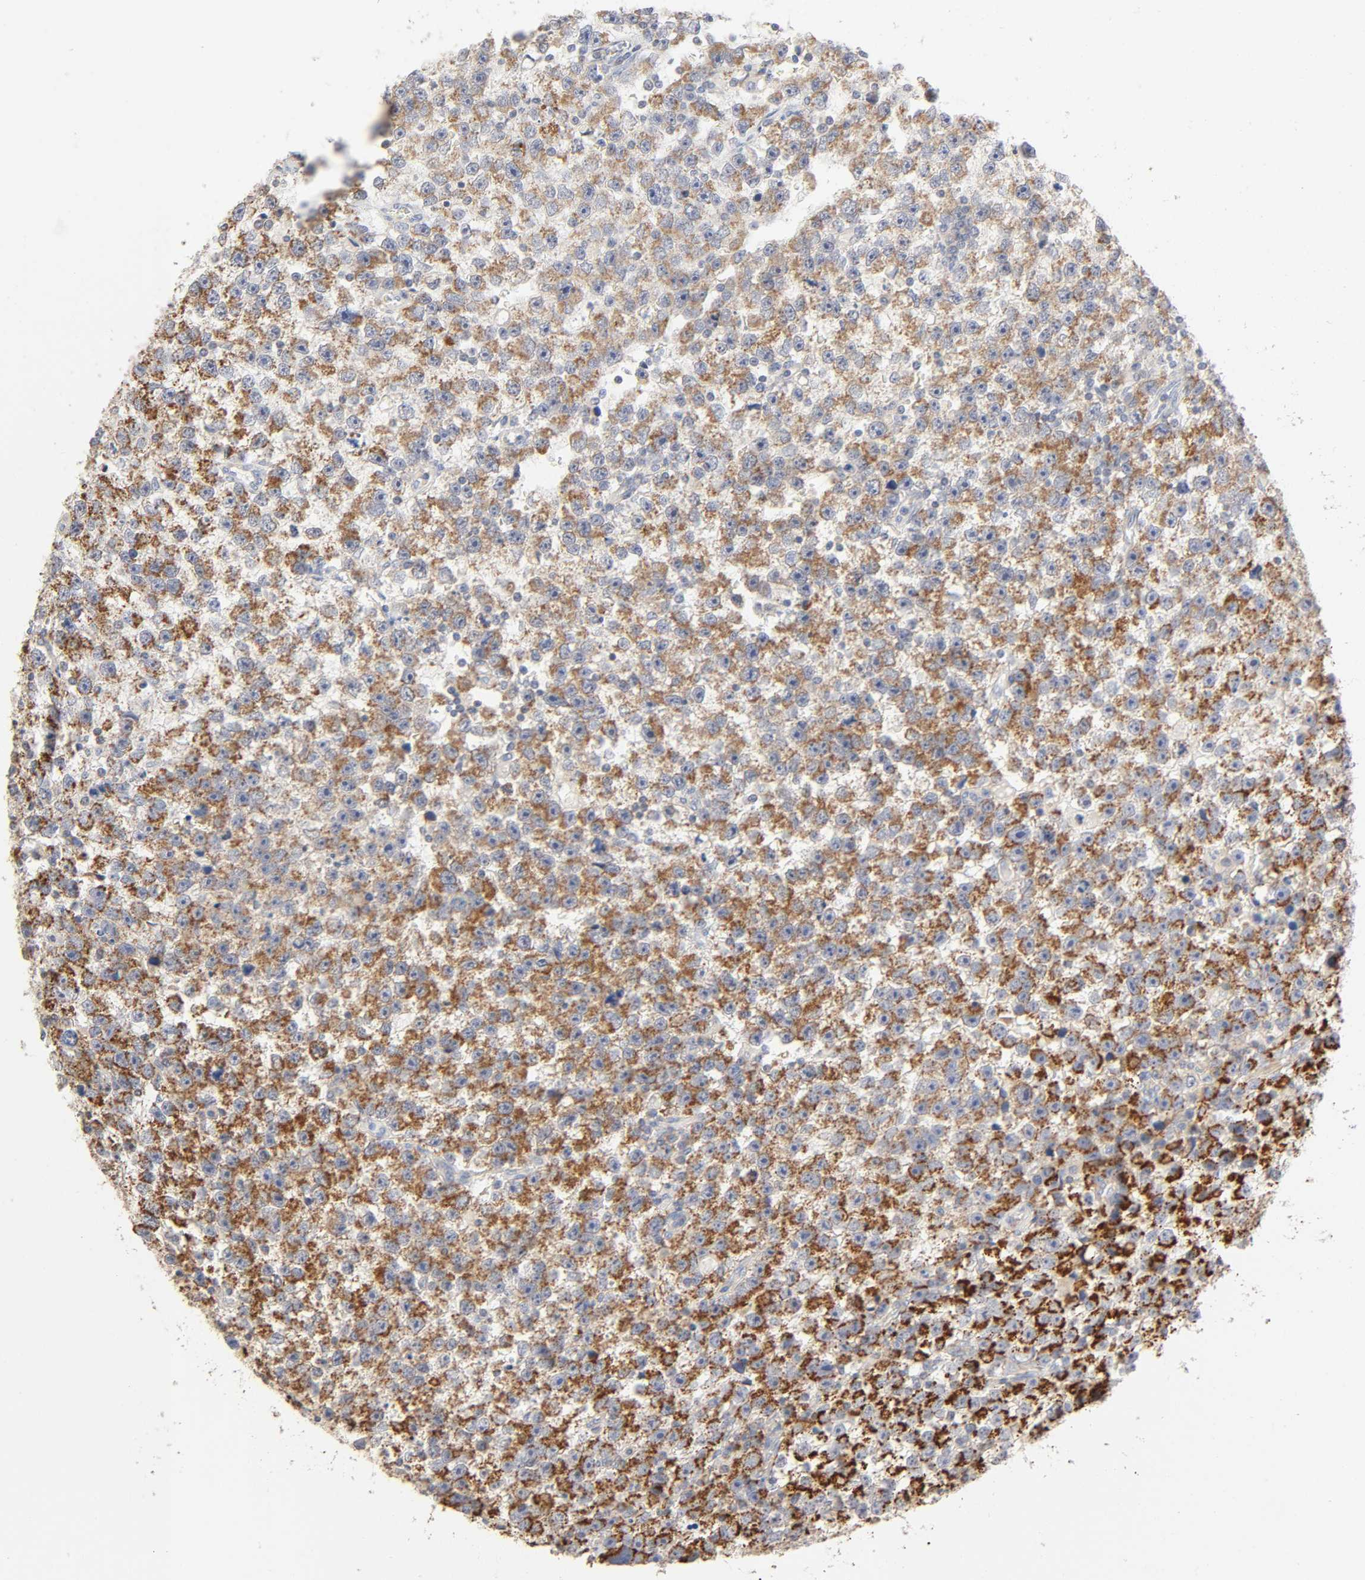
{"staining": {"intensity": "strong", "quantity": ">75%", "location": "cytoplasmic/membranous"}, "tissue": "testis cancer", "cell_type": "Tumor cells", "image_type": "cancer", "snomed": [{"axis": "morphology", "description": "Seminoma, NOS"}, {"axis": "topography", "description": "Testis"}], "caption": "Immunohistochemistry photomicrograph of human testis seminoma stained for a protein (brown), which demonstrates high levels of strong cytoplasmic/membranous positivity in about >75% of tumor cells.", "gene": "SYT16", "patient": {"sex": "male", "age": 33}}